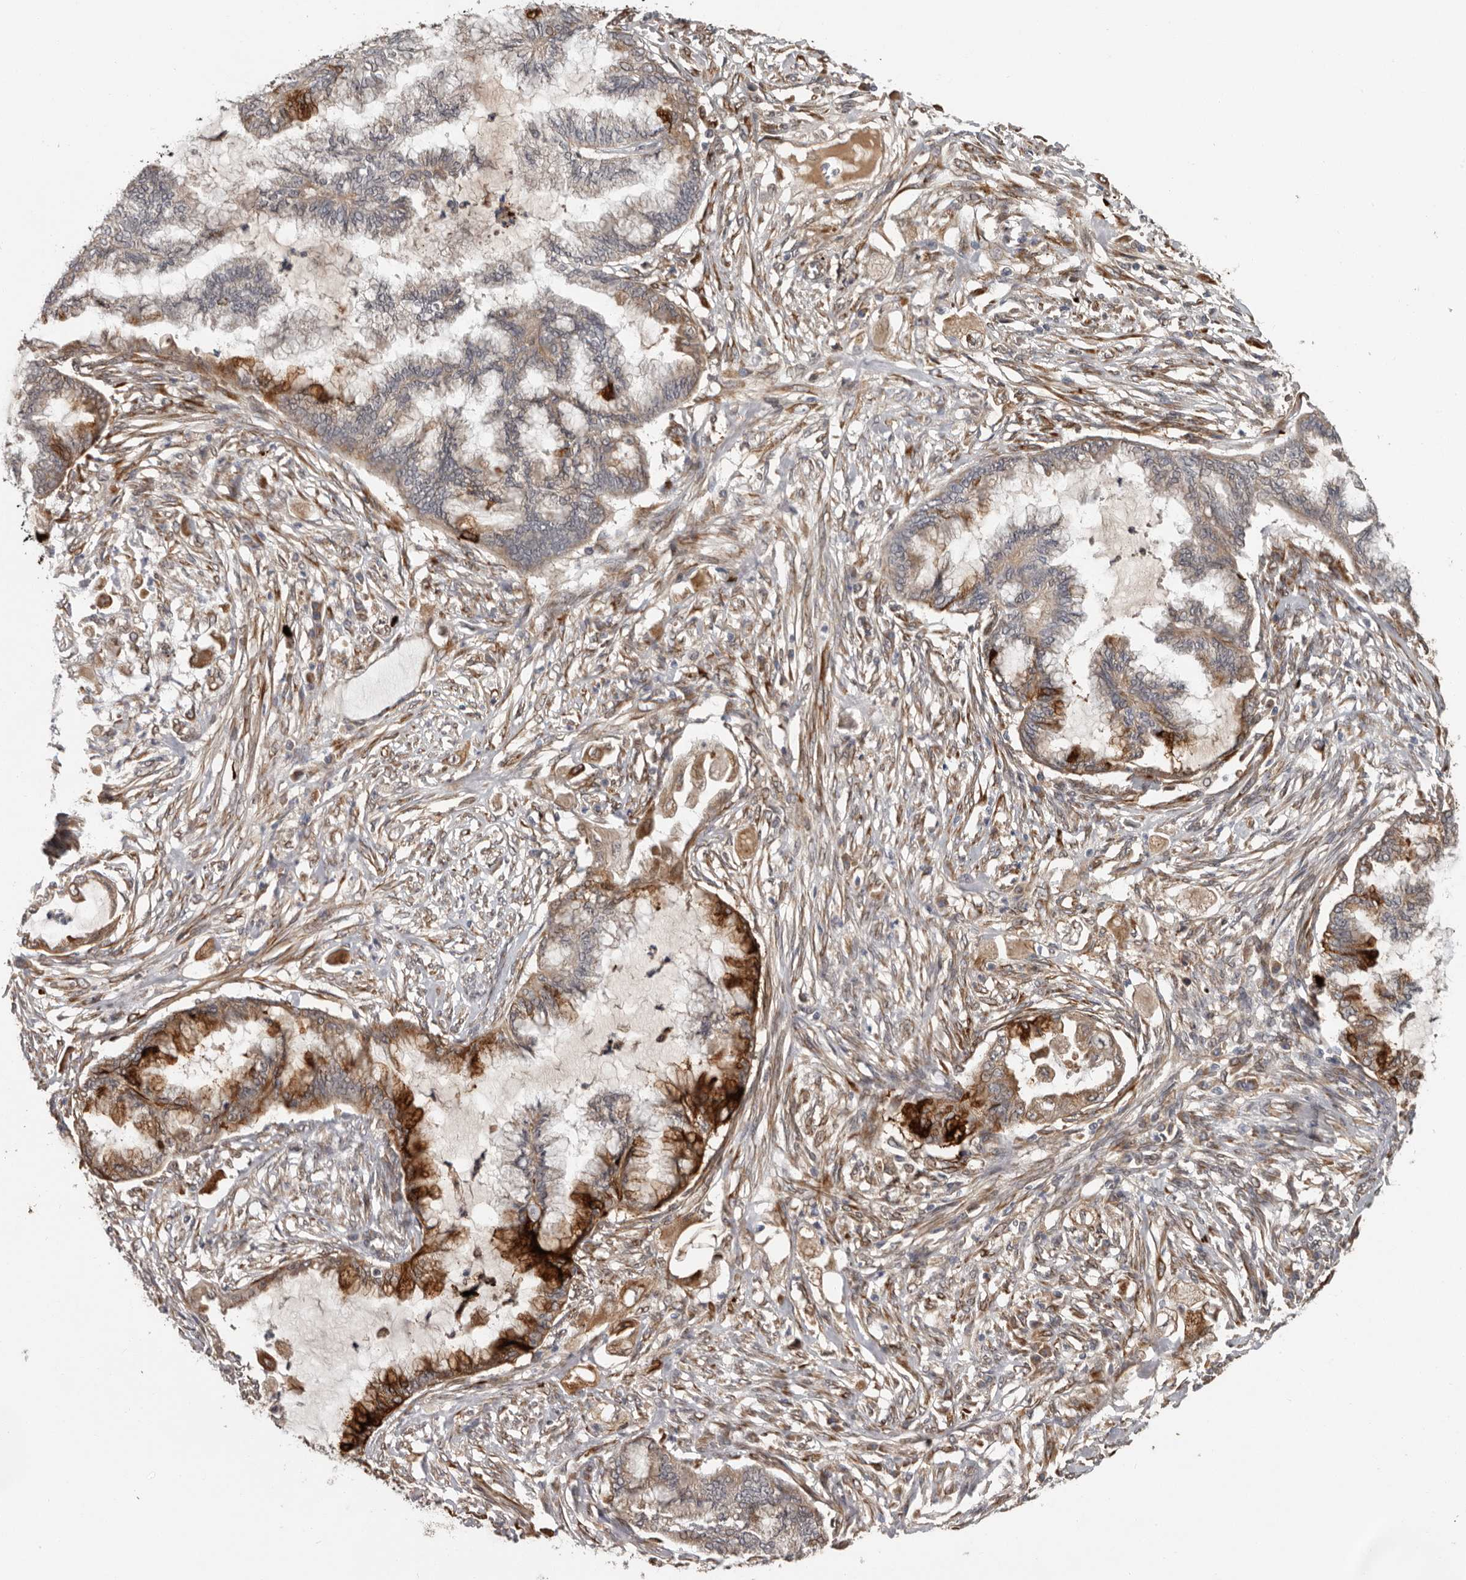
{"staining": {"intensity": "strong", "quantity": "25%-75%", "location": "cytoplasmic/membranous"}, "tissue": "endometrial cancer", "cell_type": "Tumor cells", "image_type": "cancer", "snomed": [{"axis": "morphology", "description": "Adenocarcinoma, NOS"}, {"axis": "topography", "description": "Endometrium"}], "caption": "A high-resolution histopathology image shows immunohistochemistry (IHC) staining of endometrial cancer (adenocarcinoma), which displays strong cytoplasmic/membranous expression in approximately 25%-75% of tumor cells. (Brightfield microscopy of DAB IHC at high magnification).", "gene": "MTF1", "patient": {"sex": "female", "age": 86}}